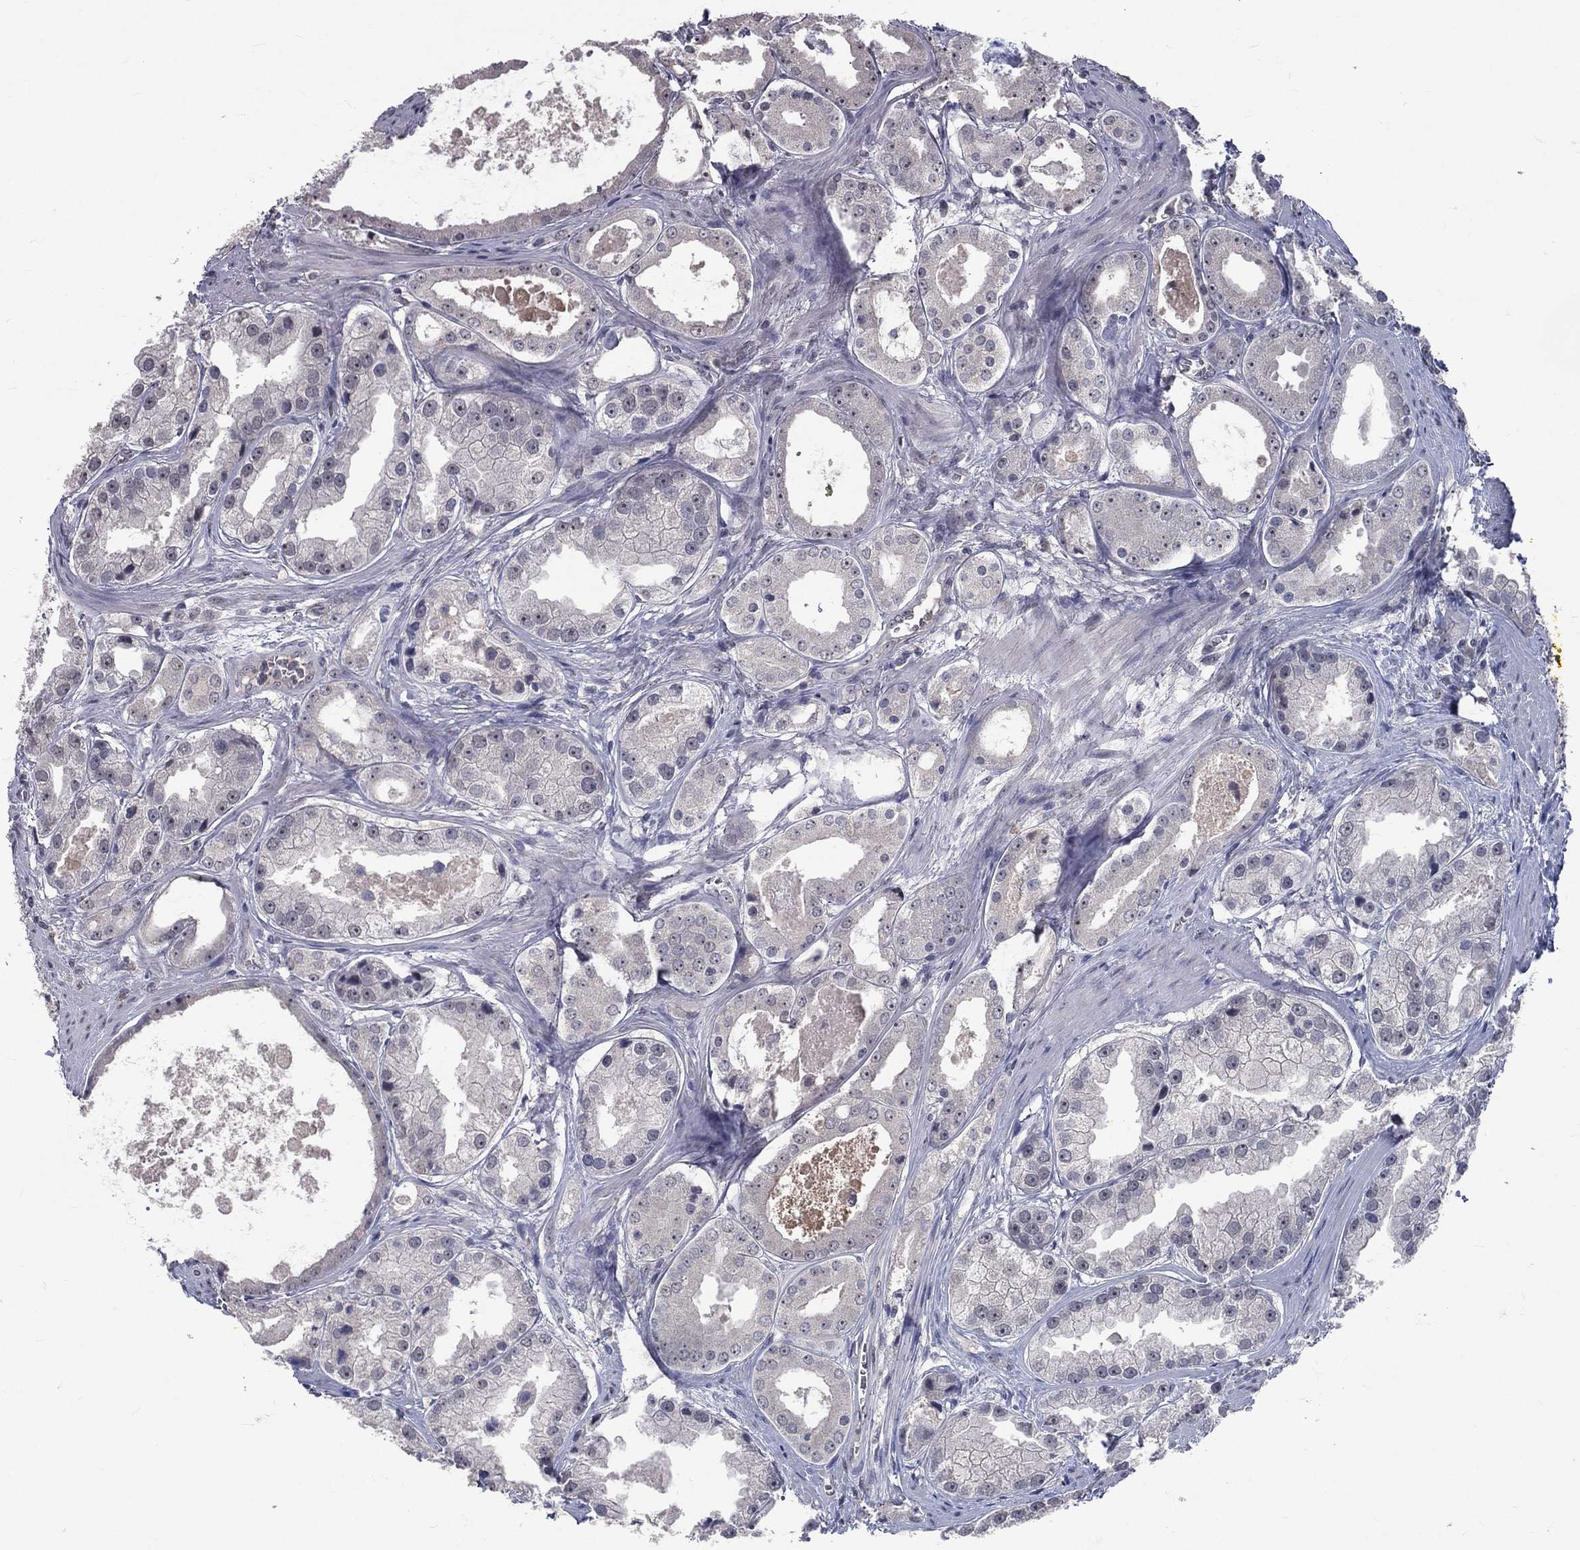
{"staining": {"intensity": "negative", "quantity": "none", "location": "none"}, "tissue": "prostate cancer", "cell_type": "Tumor cells", "image_type": "cancer", "snomed": [{"axis": "morphology", "description": "Adenocarcinoma, NOS"}, {"axis": "topography", "description": "Prostate"}], "caption": "Tumor cells are negative for protein expression in human prostate adenocarcinoma.", "gene": "DSG4", "patient": {"sex": "male", "age": 61}}